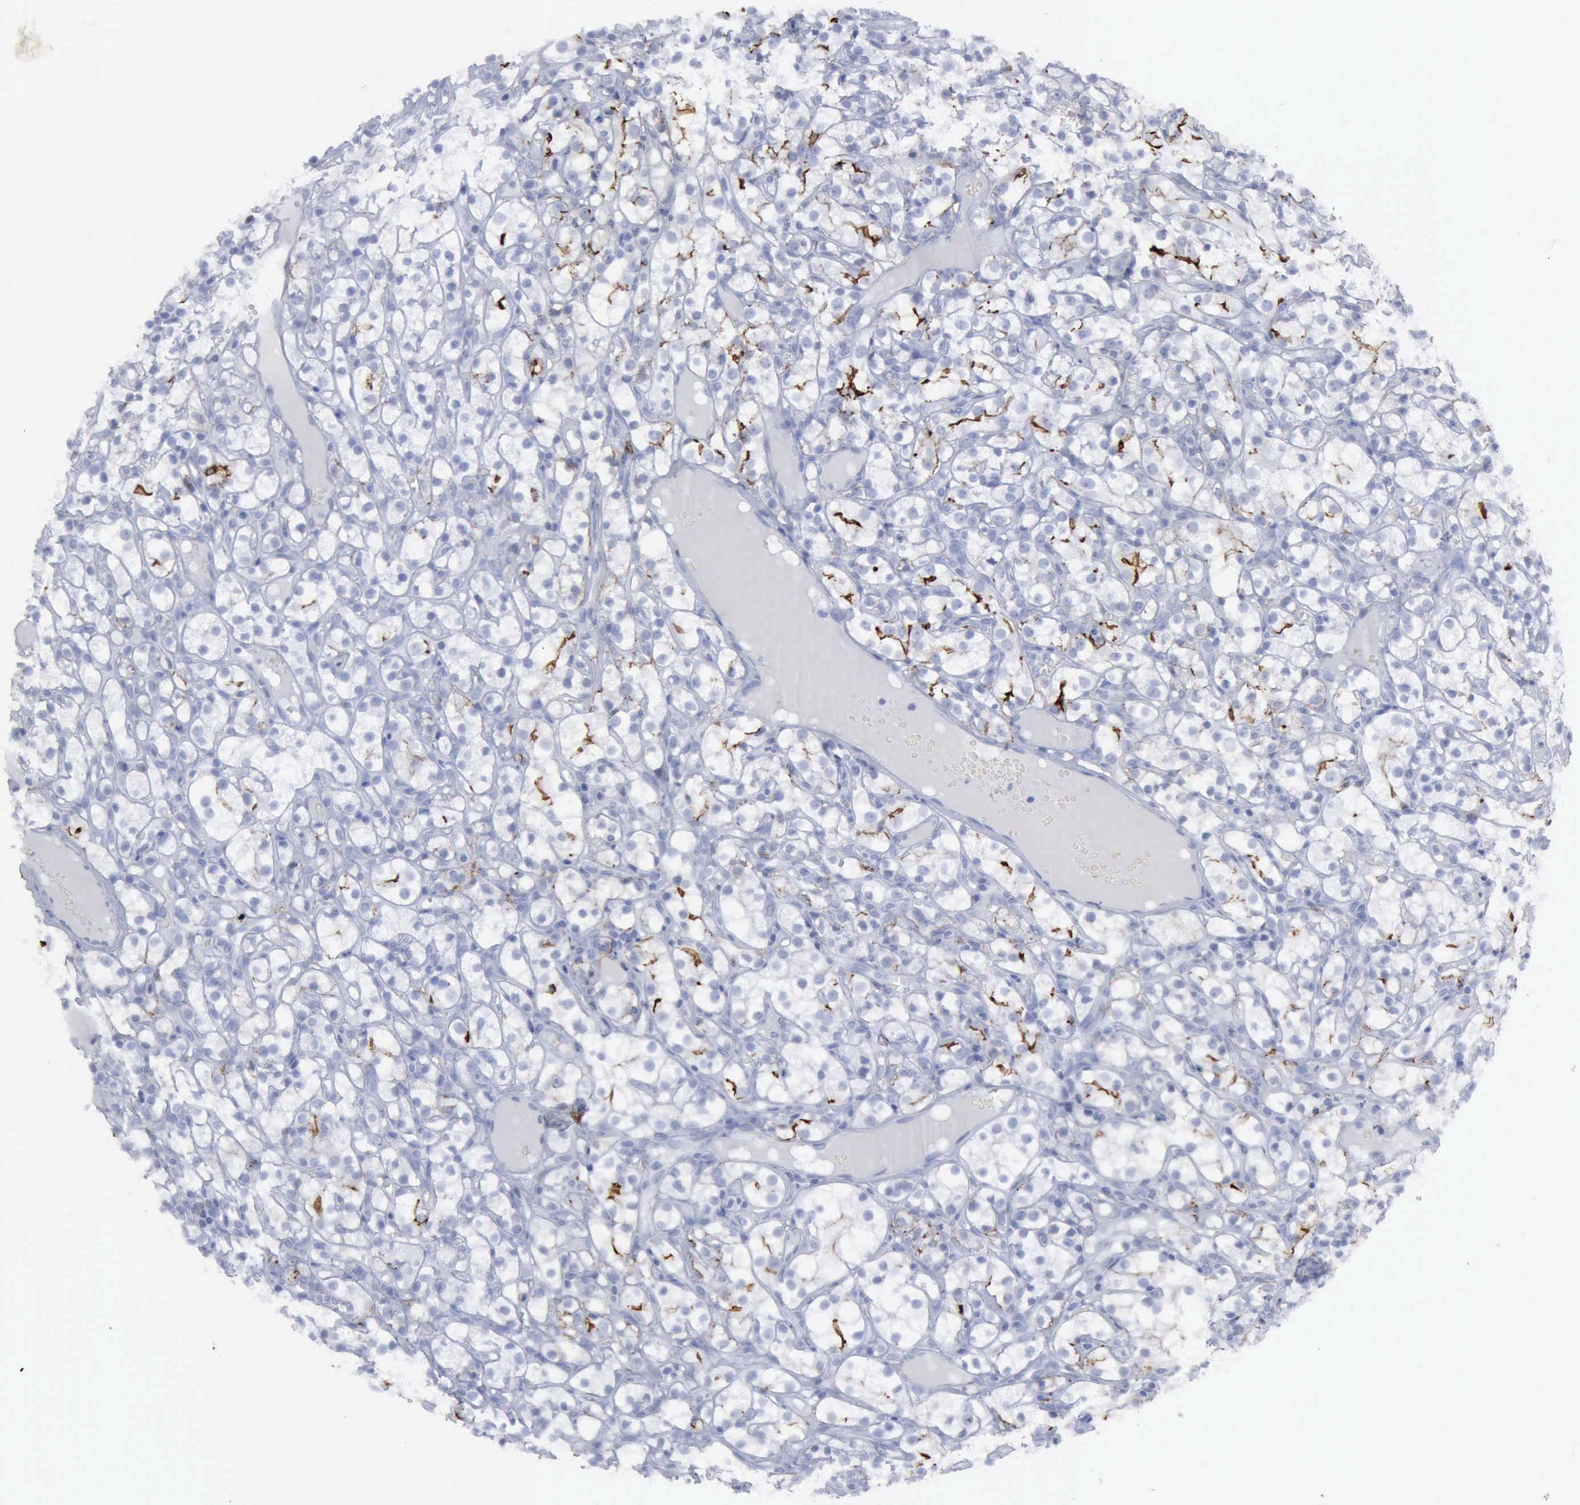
{"staining": {"intensity": "negative", "quantity": "none", "location": "none"}, "tissue": "renal cancer", "cell_type": "Tumor cells", "image_type": "cancer", "snomed": [{"axis": "morphology", "description": "Adenocarcinoma, NOS"}, {"axis": "topography", "description": "Kidney"}], "caption": "Tumor cells are negative for brown protein staining in renal cancer.", "gene": "VCAM1", "patient": {"sex": "male", "age": 61}}